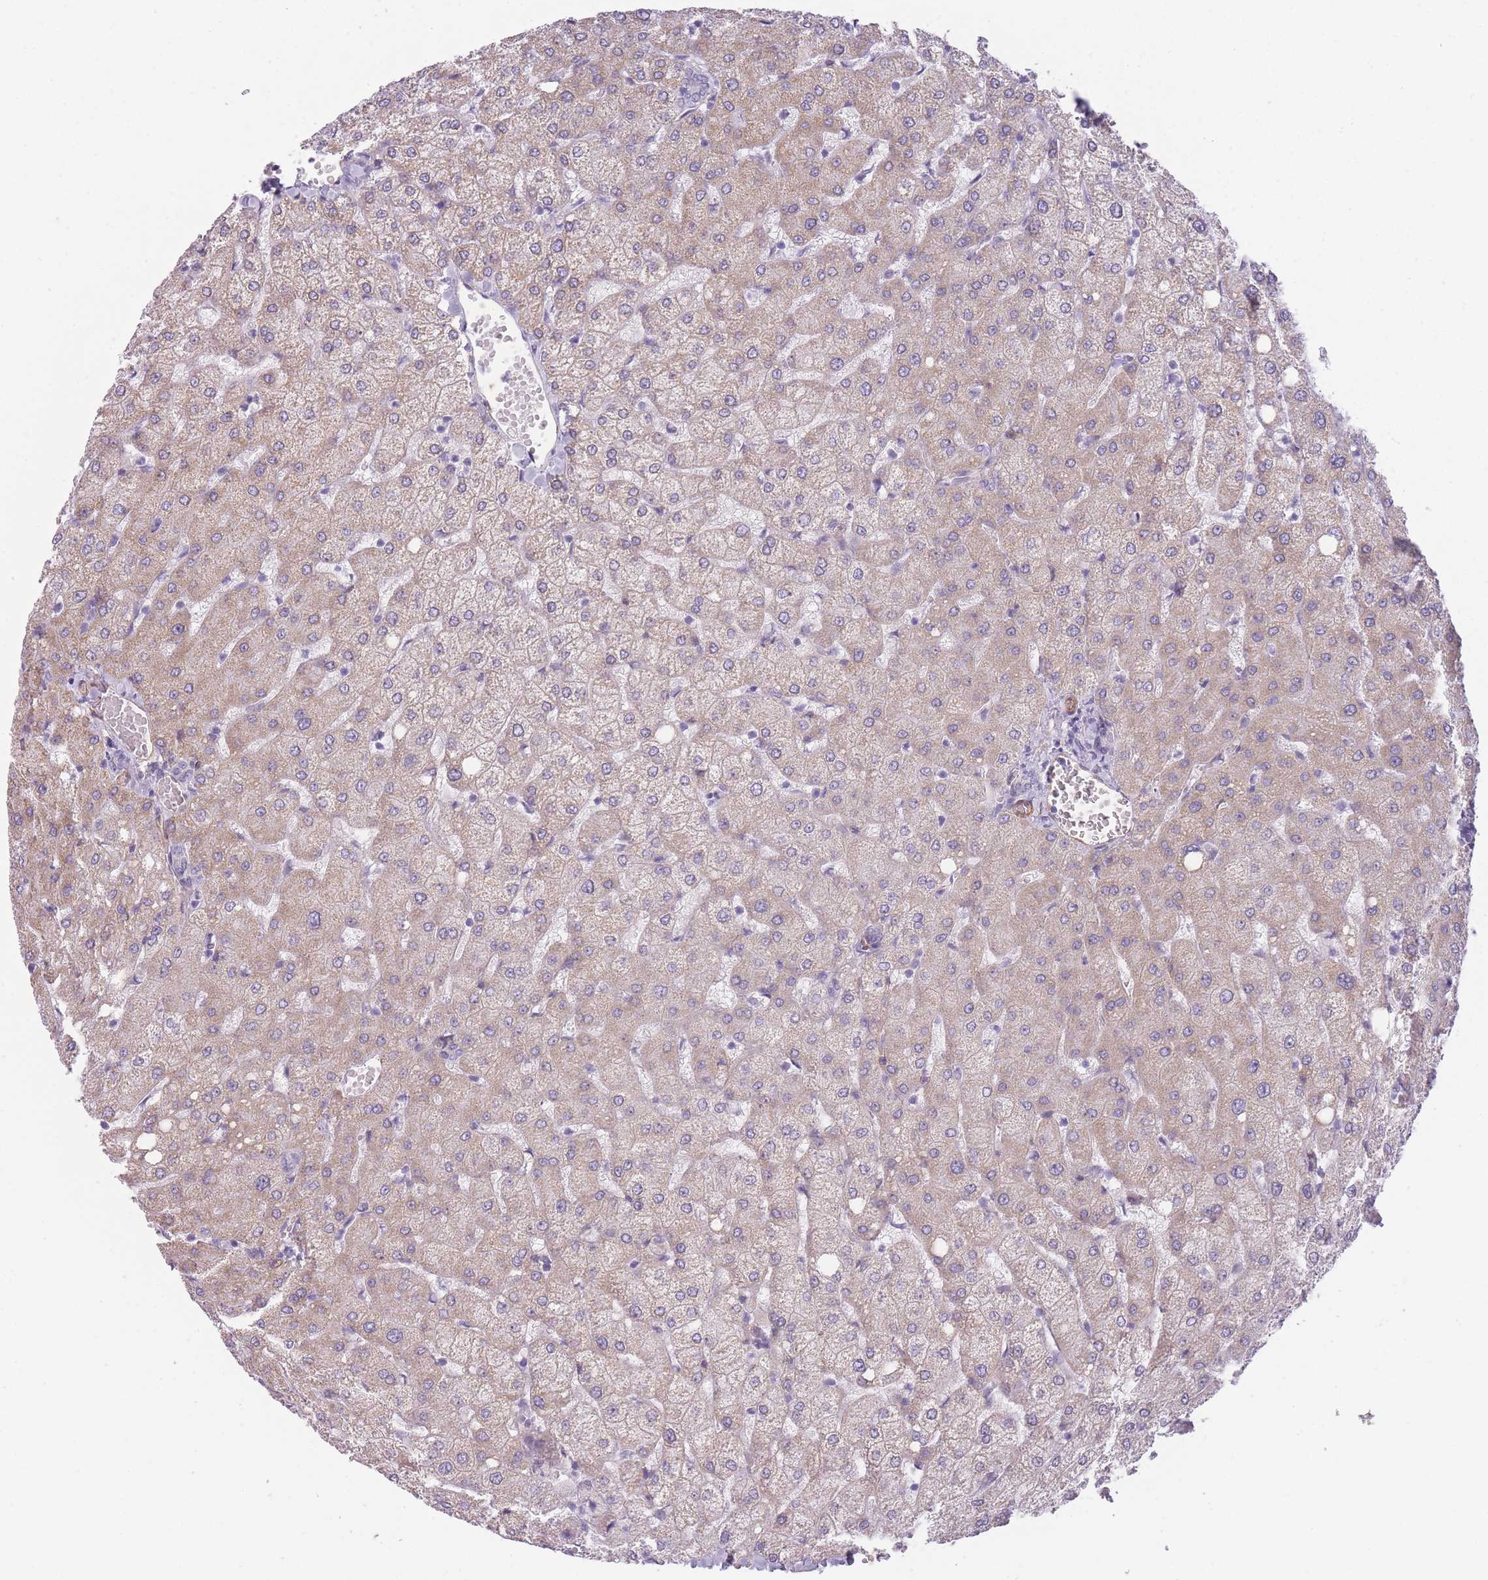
{"staining": {"intensity": "negative", "quantity": "none", "location": "none"}, "tissue": "liver", "cell_type": "Cholangiocytes", "image_type": "normal", "snomed": [{"axis": "morphology", "description": "Normal tissue, NOS"}, {"axis": "topography", "description": "Liver"}], "caption": "Immunohistochemical staining of benign human liver exhibits no significant staining in cholangiocytes. (DAB (3,3'-diaminobenzidine) immunohistochemistry (IHC) with hematoxylin counter stain).", "gene": "OR6B2", "patient": {"sex": "female", "age": 54}}